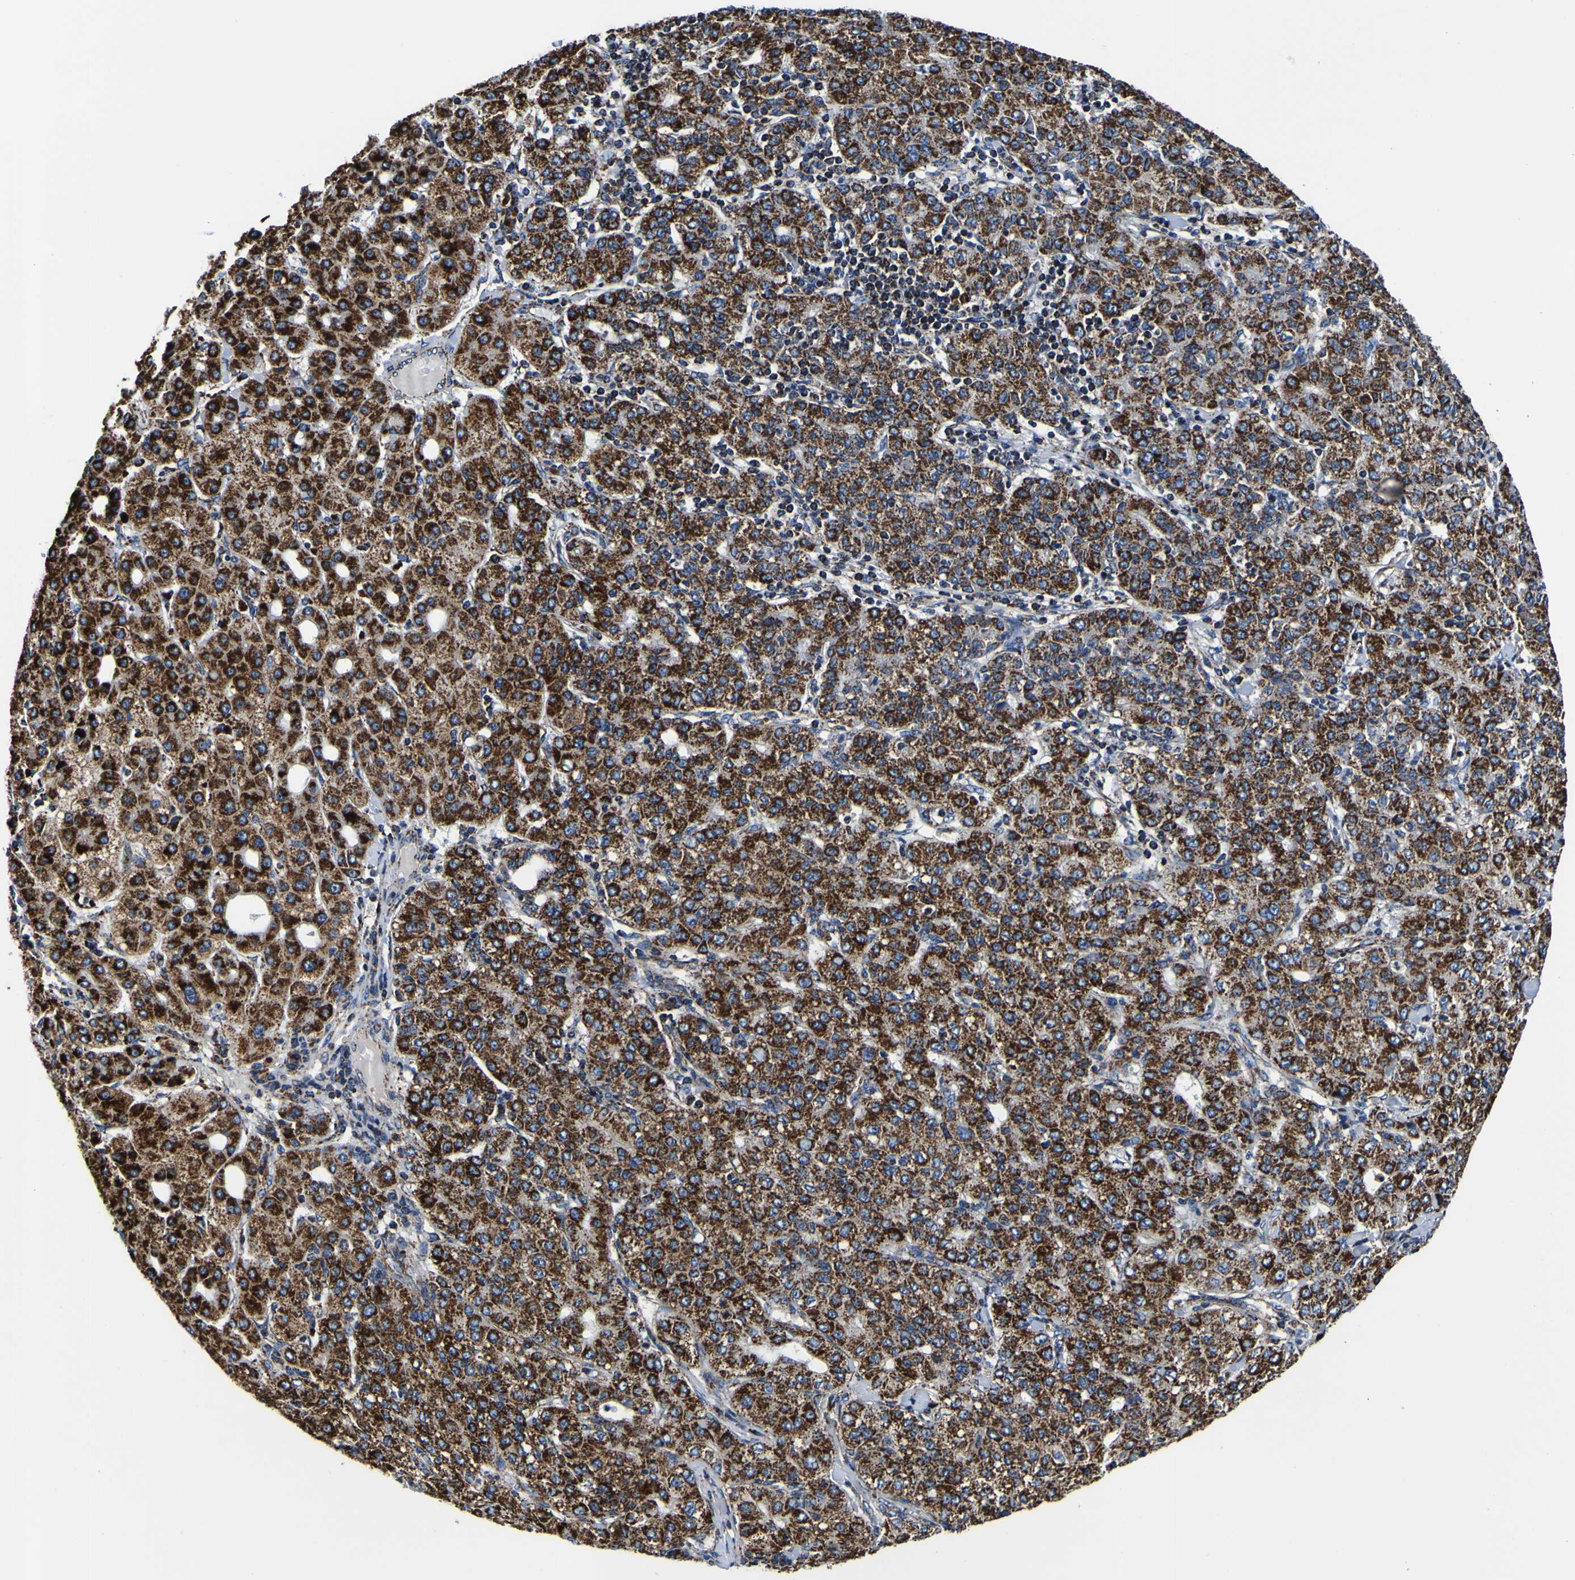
{"staining": {"intensity": "strong", "quantity": ">75%", "location": "cytoplasmic/membranous"}, "tissue": "liver cancer", "cell_type": "Tumor cells", "image_type": "cancer", "snomed": [{"axis": "morphology", "description": "Carcinoma, Hepatocellular, NOS"}, {"axis": "topography", "description": "Liver"}], "caption": "DAB (3,3'-diaminobenzidine) immunohistochemical staining of human liver hepatocellular carcinoma displays strong cytoplasmic/membranous protein staining in about >75% of tumor cells.", "gene": "PTRH2", "patient": {"sex": "male", "age": 65}}